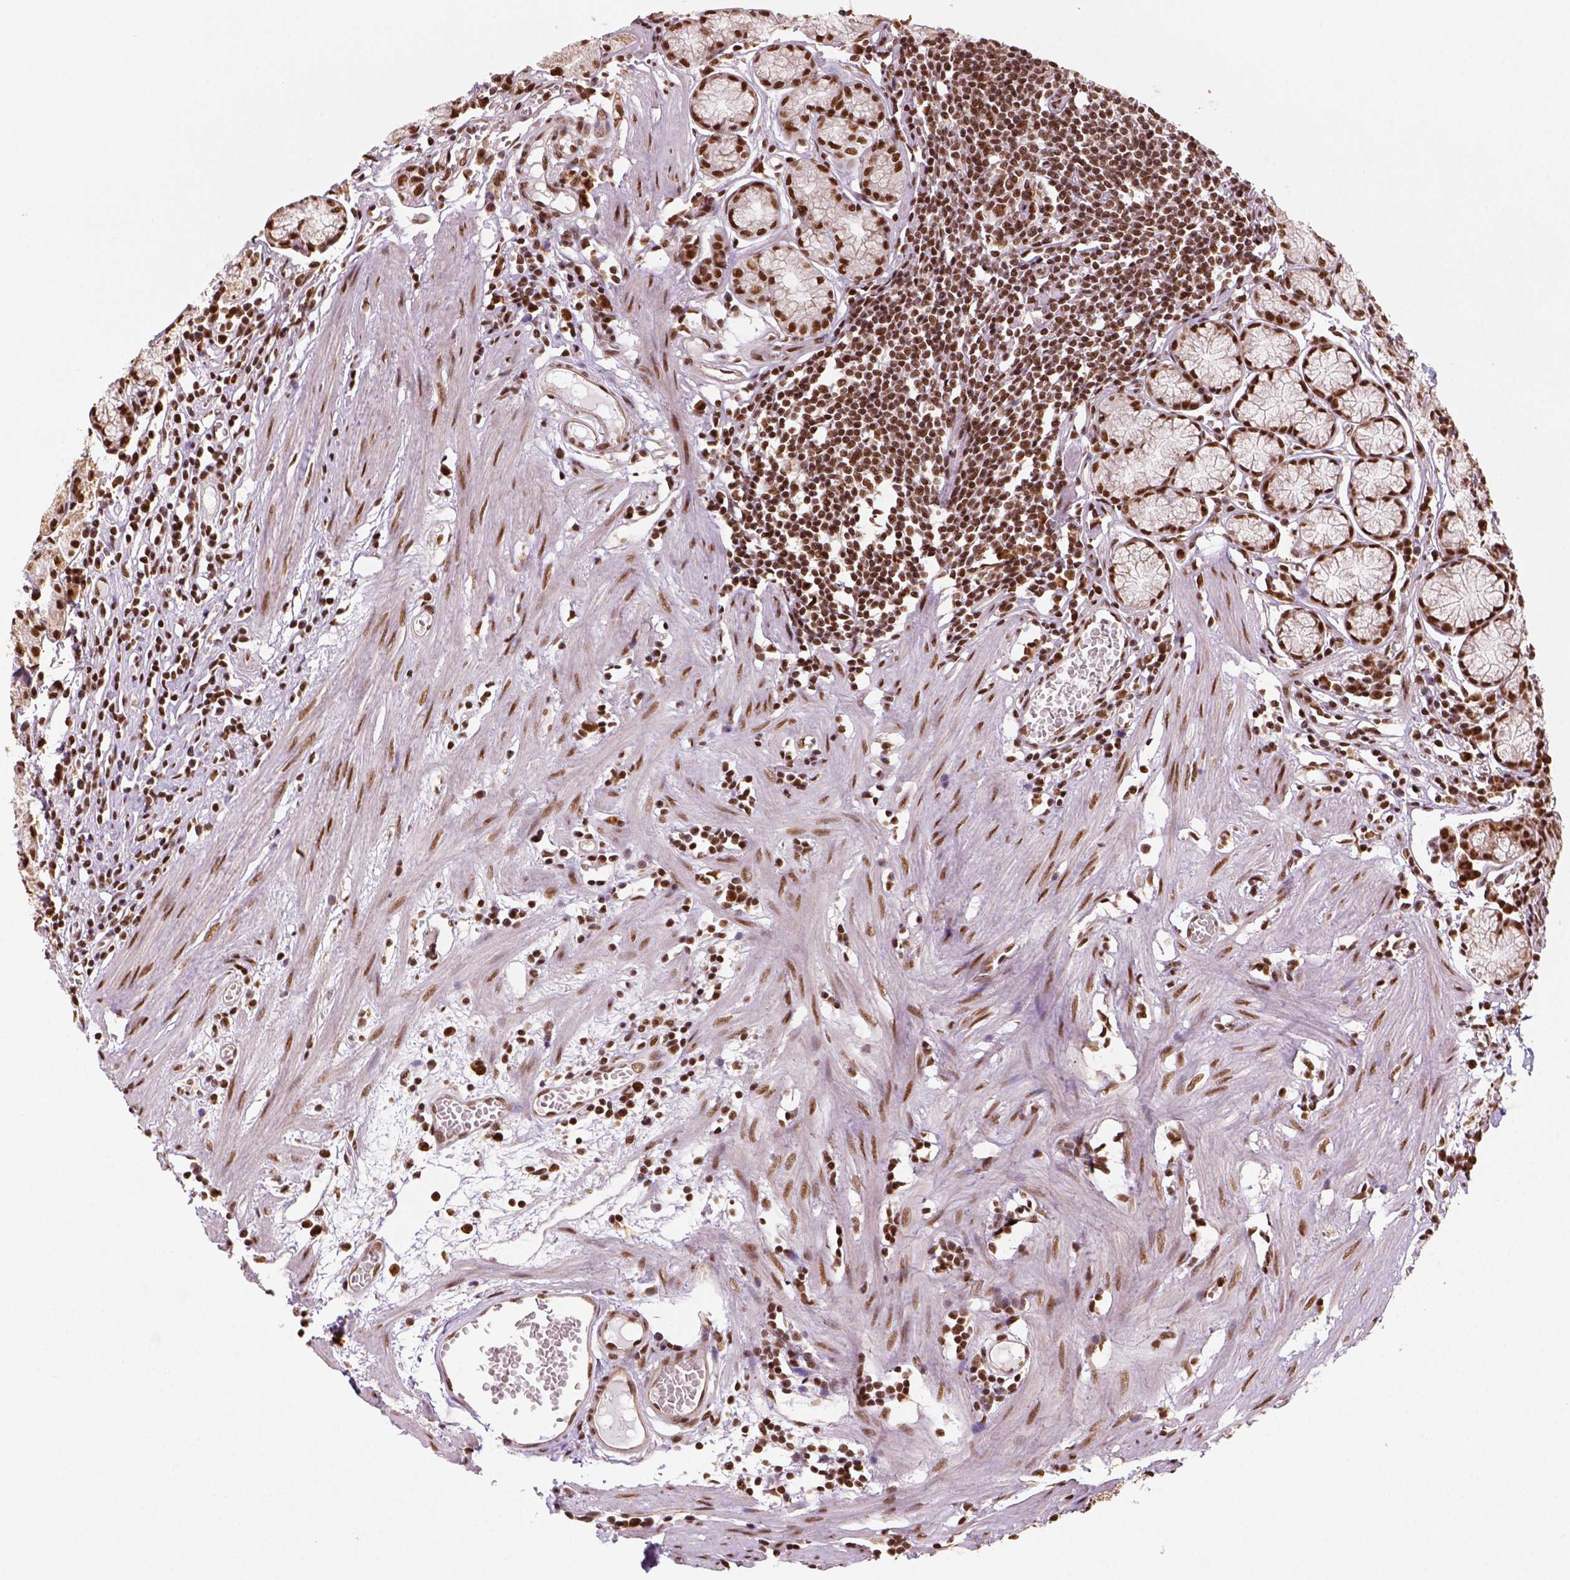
{"staining": {"intensity": "strong", "quantity": ">75%", "location": "nuclear"}, "tissue": "stomach", "cell_type": "Glandular cells", "image_type": "normal", "snomed": [{"axis": "morphology", "description": "Normal tissue, NOS"}, {"axis": "topography", "description": "Stomach"}], "caption": "Immunohistochemical staining of benign human stomach shows strong nuclear protein positivity in about >75% of glandular cells.", "gene": "CCAR1", "patient": {"sex": "male", "age": 55}}